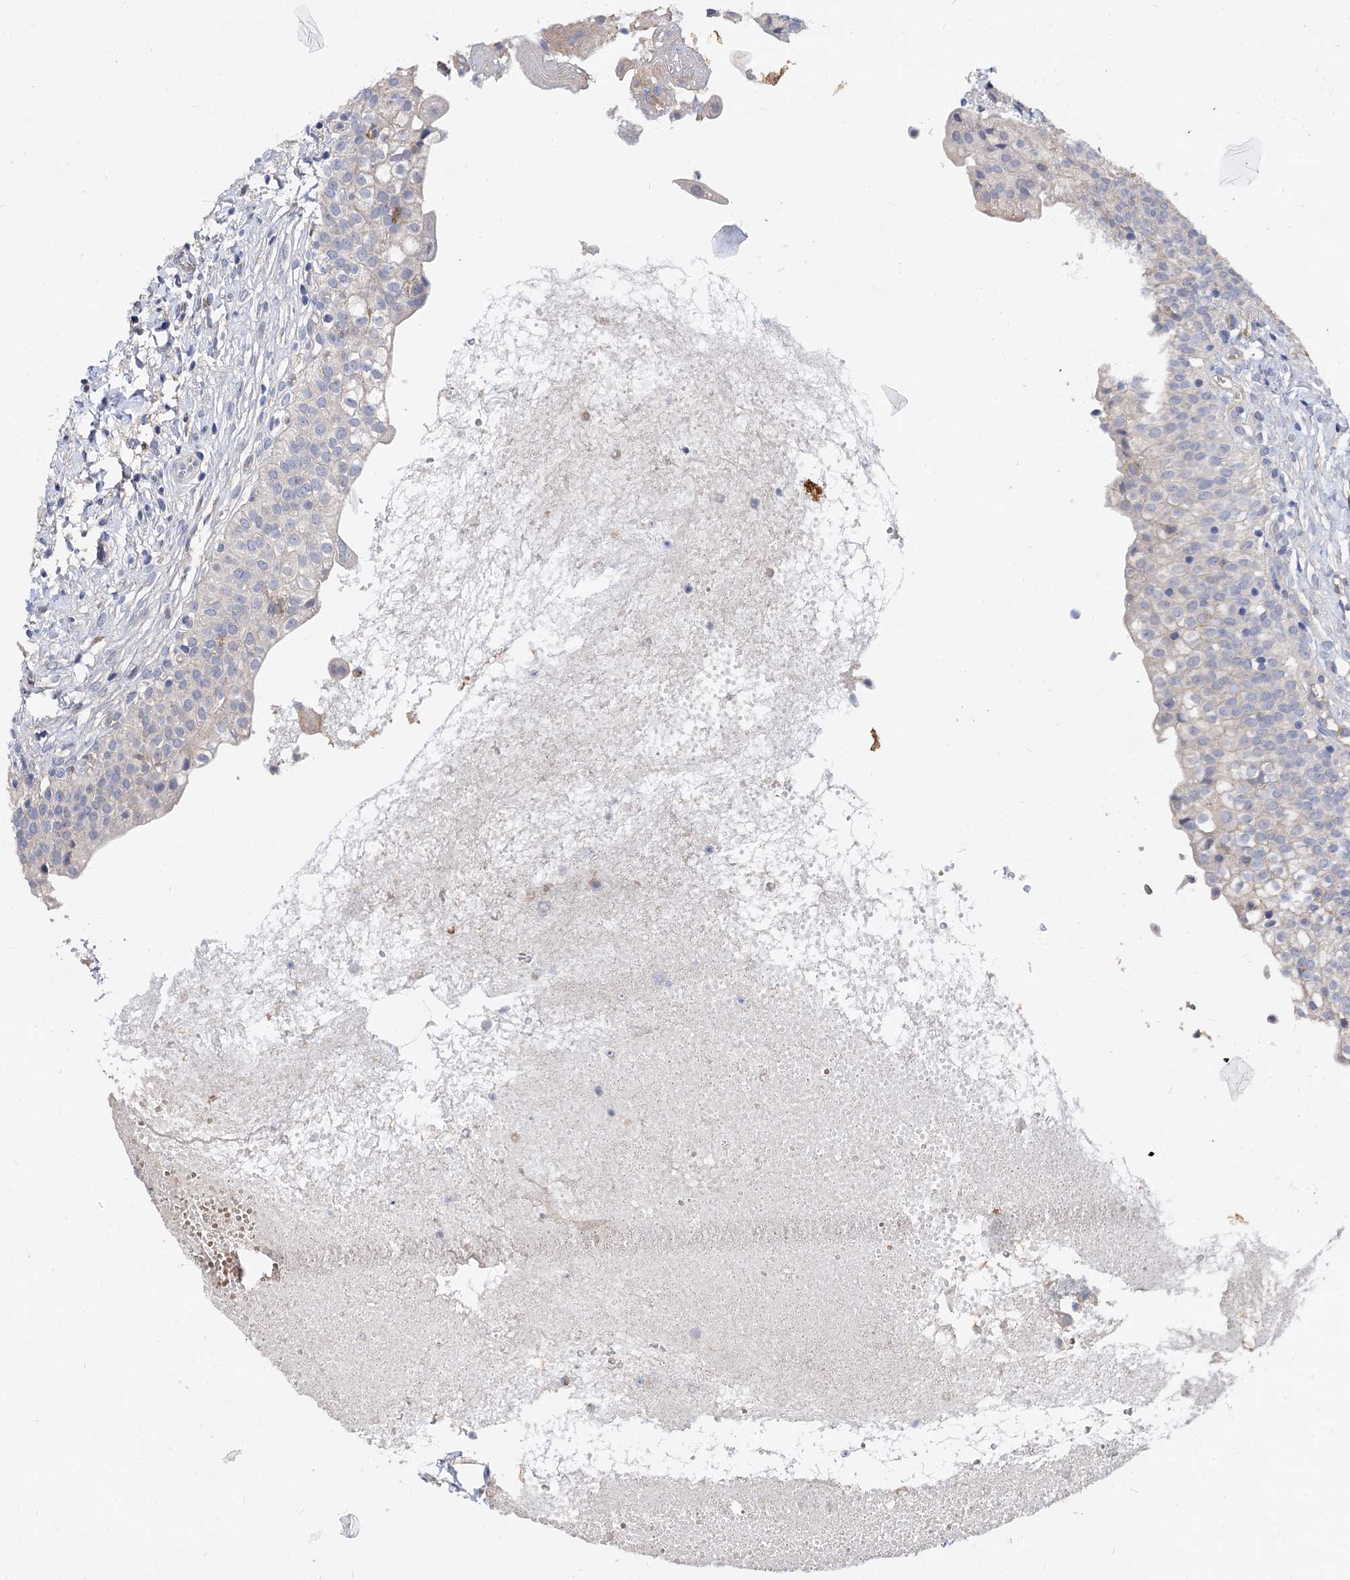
{"staining": {"intensity": "negative", "quantity": "none", "location": "none"}, "tissue": "urinary bladder", "cell_type": "Urothelial cells", "image_type": "normal", "snomed": [{"axis": "morphology", "description": "Normal tissue, NOS"}, {"axis": "topography", "description": "Urinary bladder"}], "caption": "An image of human urinary bladder is negative for staining in urothelial cells. (DAB IHC visualized using brightfield microscopy, high magnification).", "gene": "HVCN1", "patient": {"sex": "male", "age": 55}}